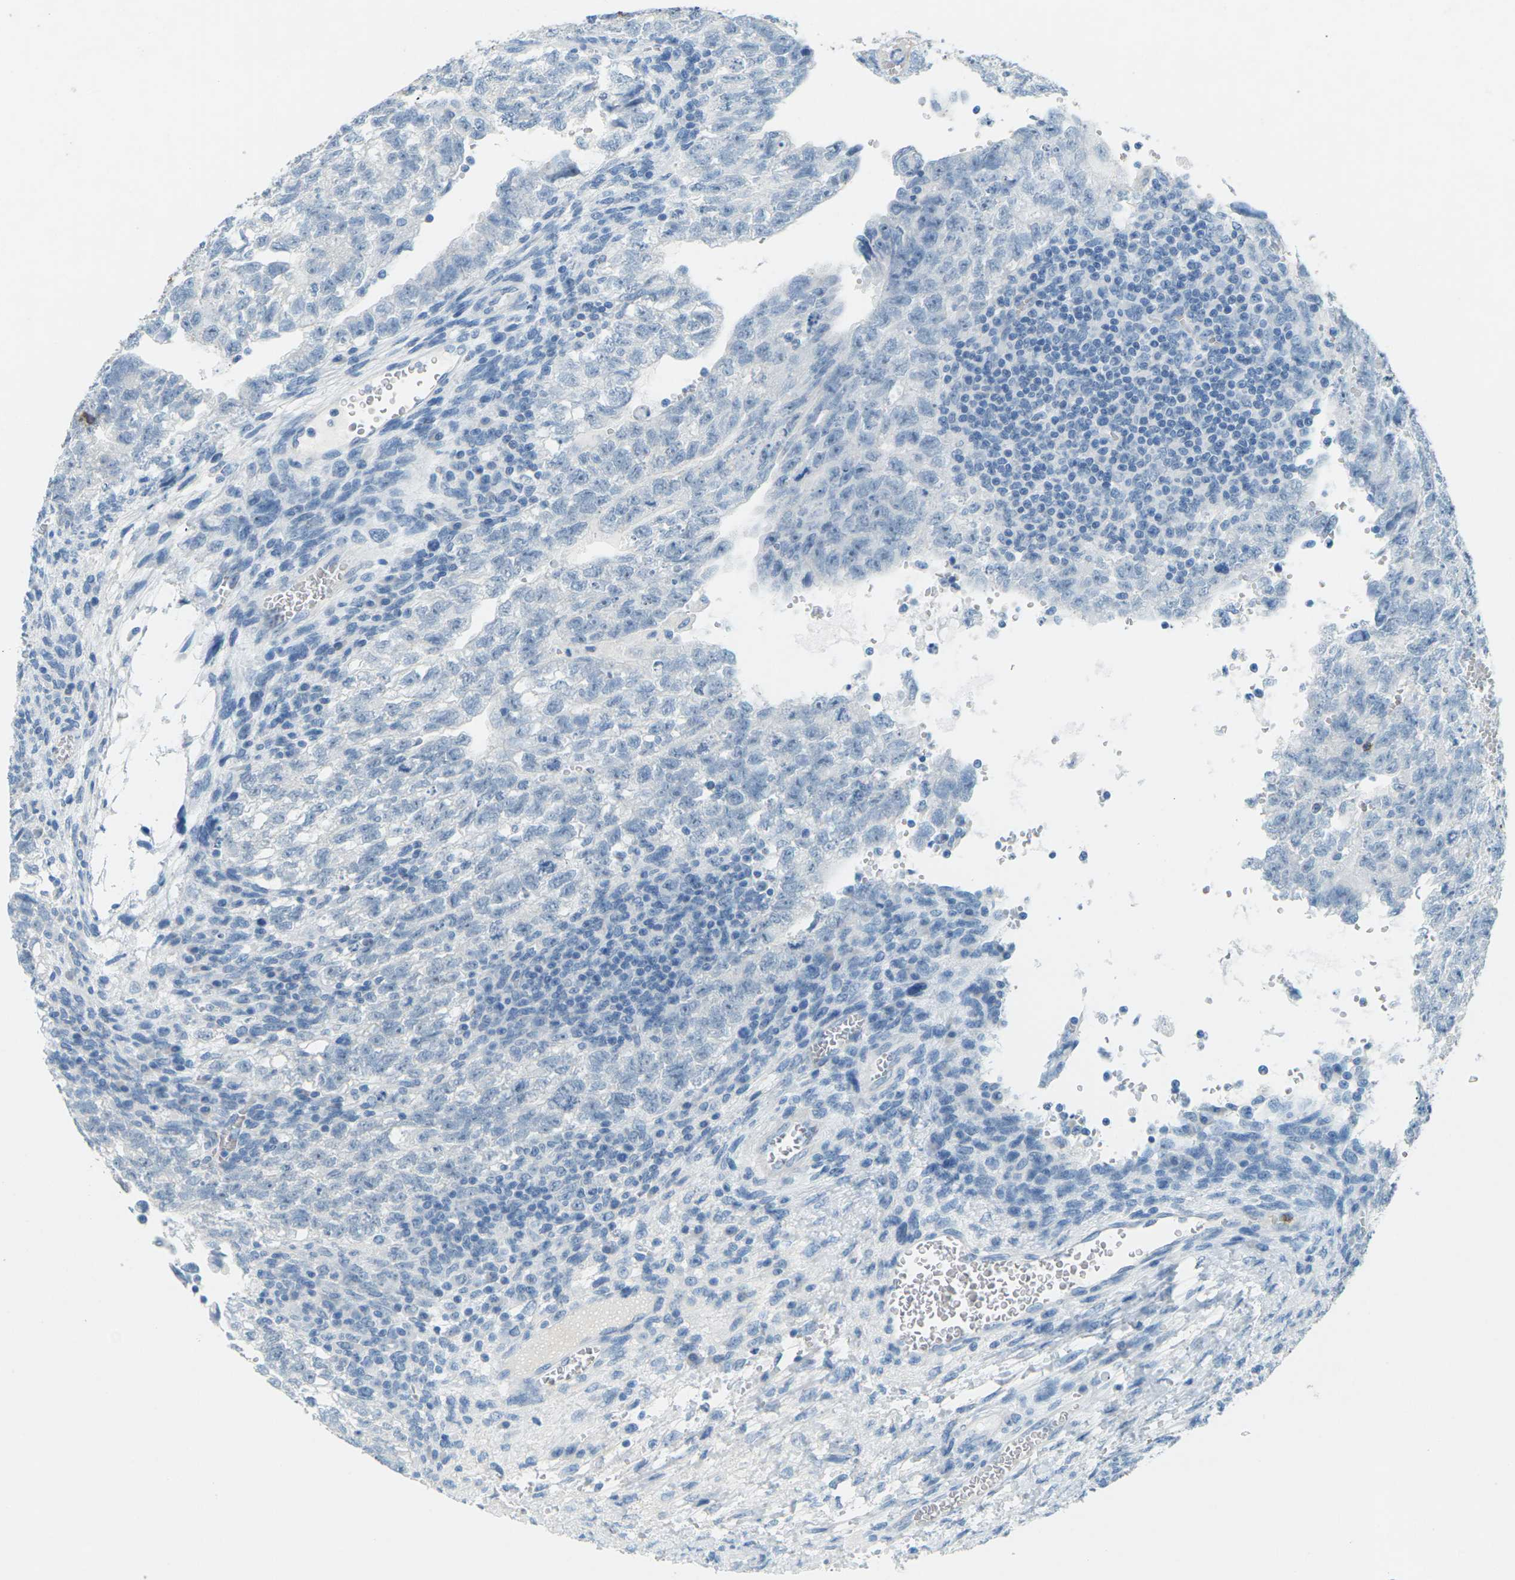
{"staining": {"intensity": "negative", "quantity": "none", "location": "none"}, "tissue": "testis cancer", "cell_type": "Tumor cells", "image_type": "cancer", "snomed": [{"axis": "morphology", "description": "Seminoma, NOS"}, {"axis": "morphology", "description": "Carcinoma, Embryonal, NOS"}, {"axis": "topography", "description": "Testis"}], "caption": "Tumor cells are negative for protein expression in human testis cancer (embryonal carcinoma).", "gene": "CDH16", "patient": {"sex": "male", "age": 38}}